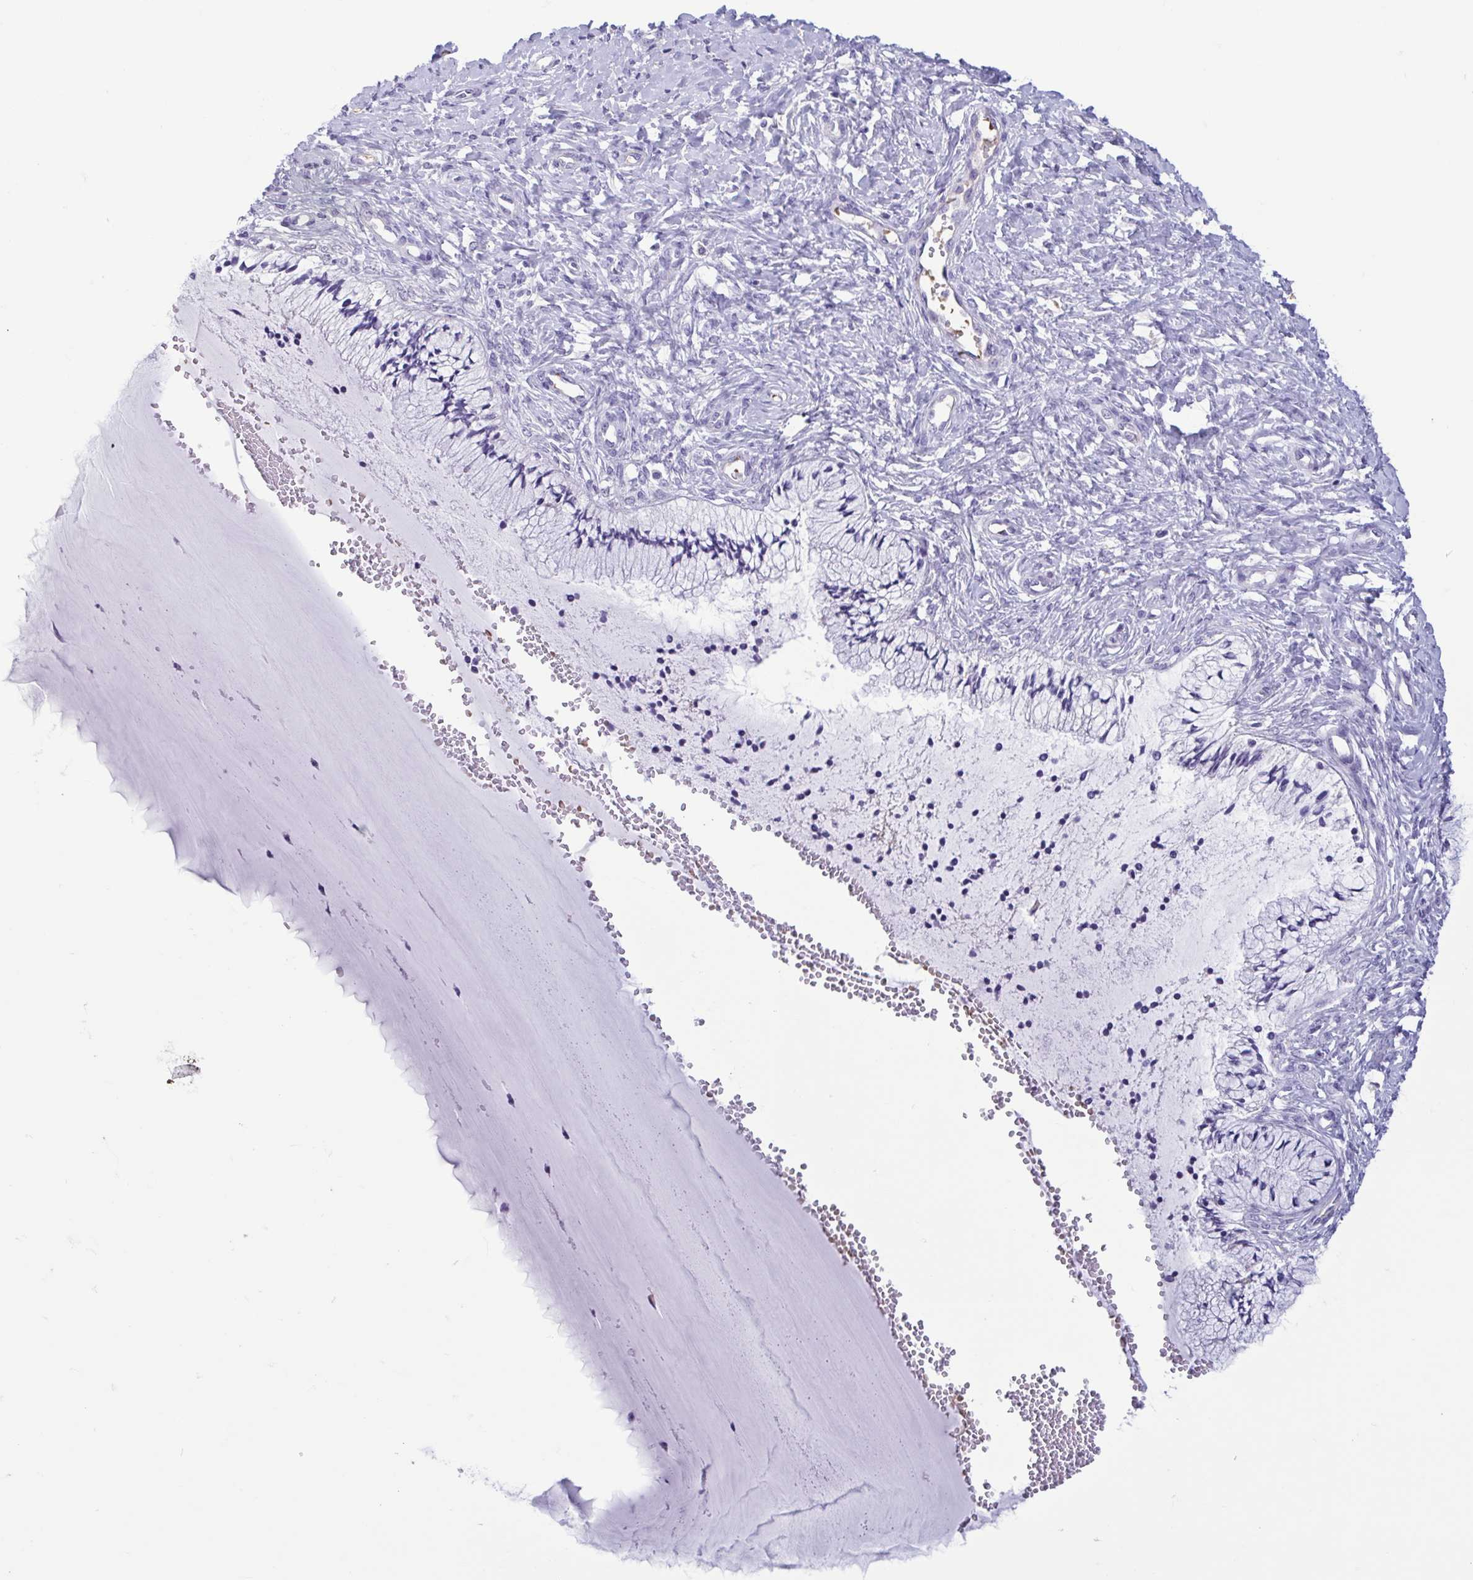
{"staining": {"intensity": "negative", "quantity": "none", "location": "none"}, "tissue": "cervix", "cell_type": "Glandular cells", "image_type": "normal", "snomed": [{"axis": "morphology", "description": "Normal tissue, NOS"}, {"axis": "topography", "description": "Cervix"}], "caption": "Histopathology image shows no protein positivity in glandular cells of normal cervix. Brightfield microscopy of immunohistochemistry (IHC) stained with DAB (3,3'-diaminobenzidine) (brown) and hematoxylin (blue), captured at high magnification.", "gene": "MORC4", "patient": {"sex": "female", "age": 37}}